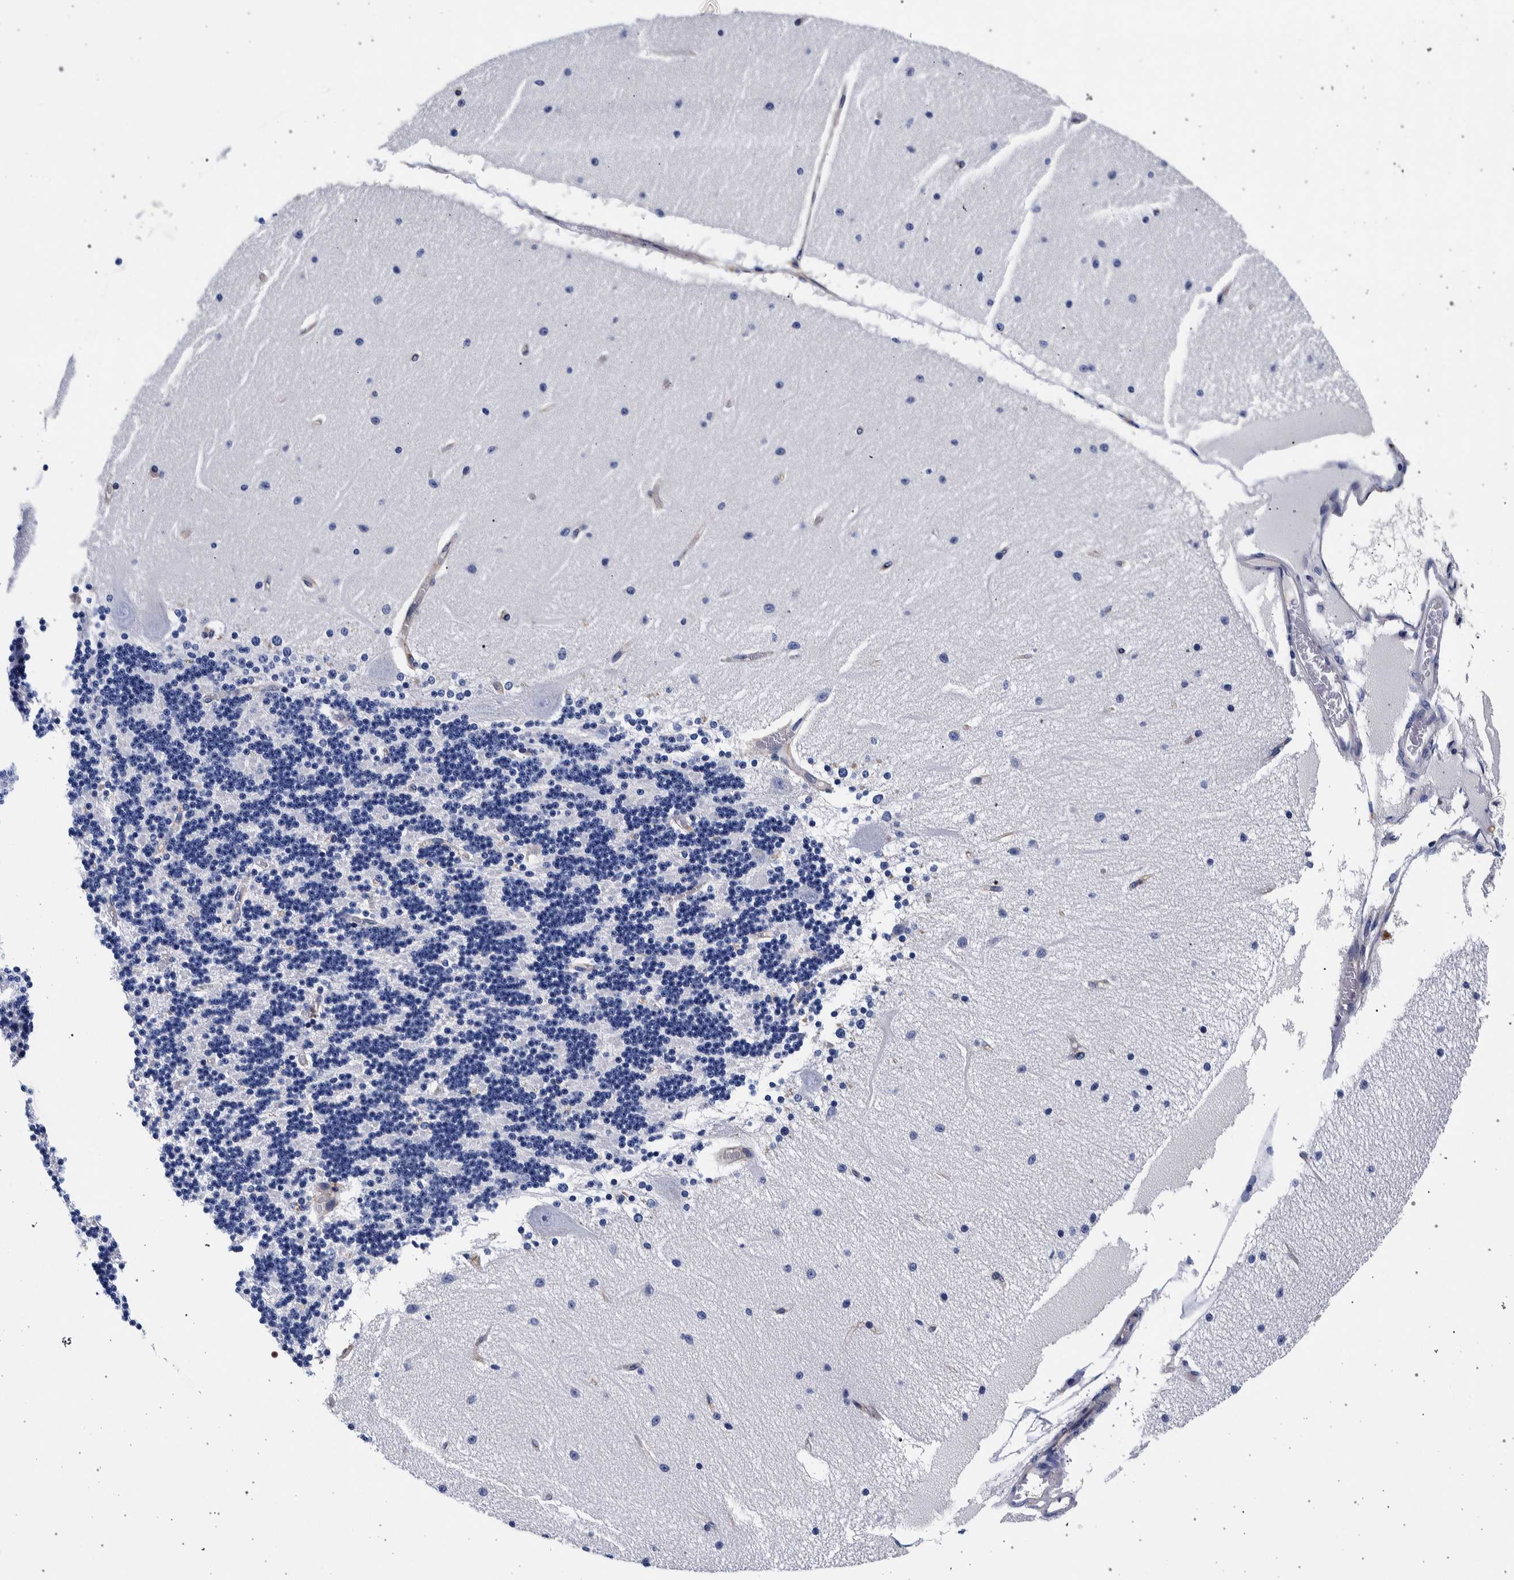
{"staining": {"intensity": "negative", "quantity": "none", "location": "none"}, "tissue": "cerebellum", "cell_type": "Cells in granular layer", "image_type": "normal", "snomed": [{"axis": "morphology", "description": "Normal tissue, NOS"}, {"axis": "topography", "description": "Cerebellum"}], "caption": "Immunohistochemistry of normal cerebellum exhibits no expression in cells in granular layer.", "gene": "NIBAN2", "patient": {"sex": "female", "age": 54}}